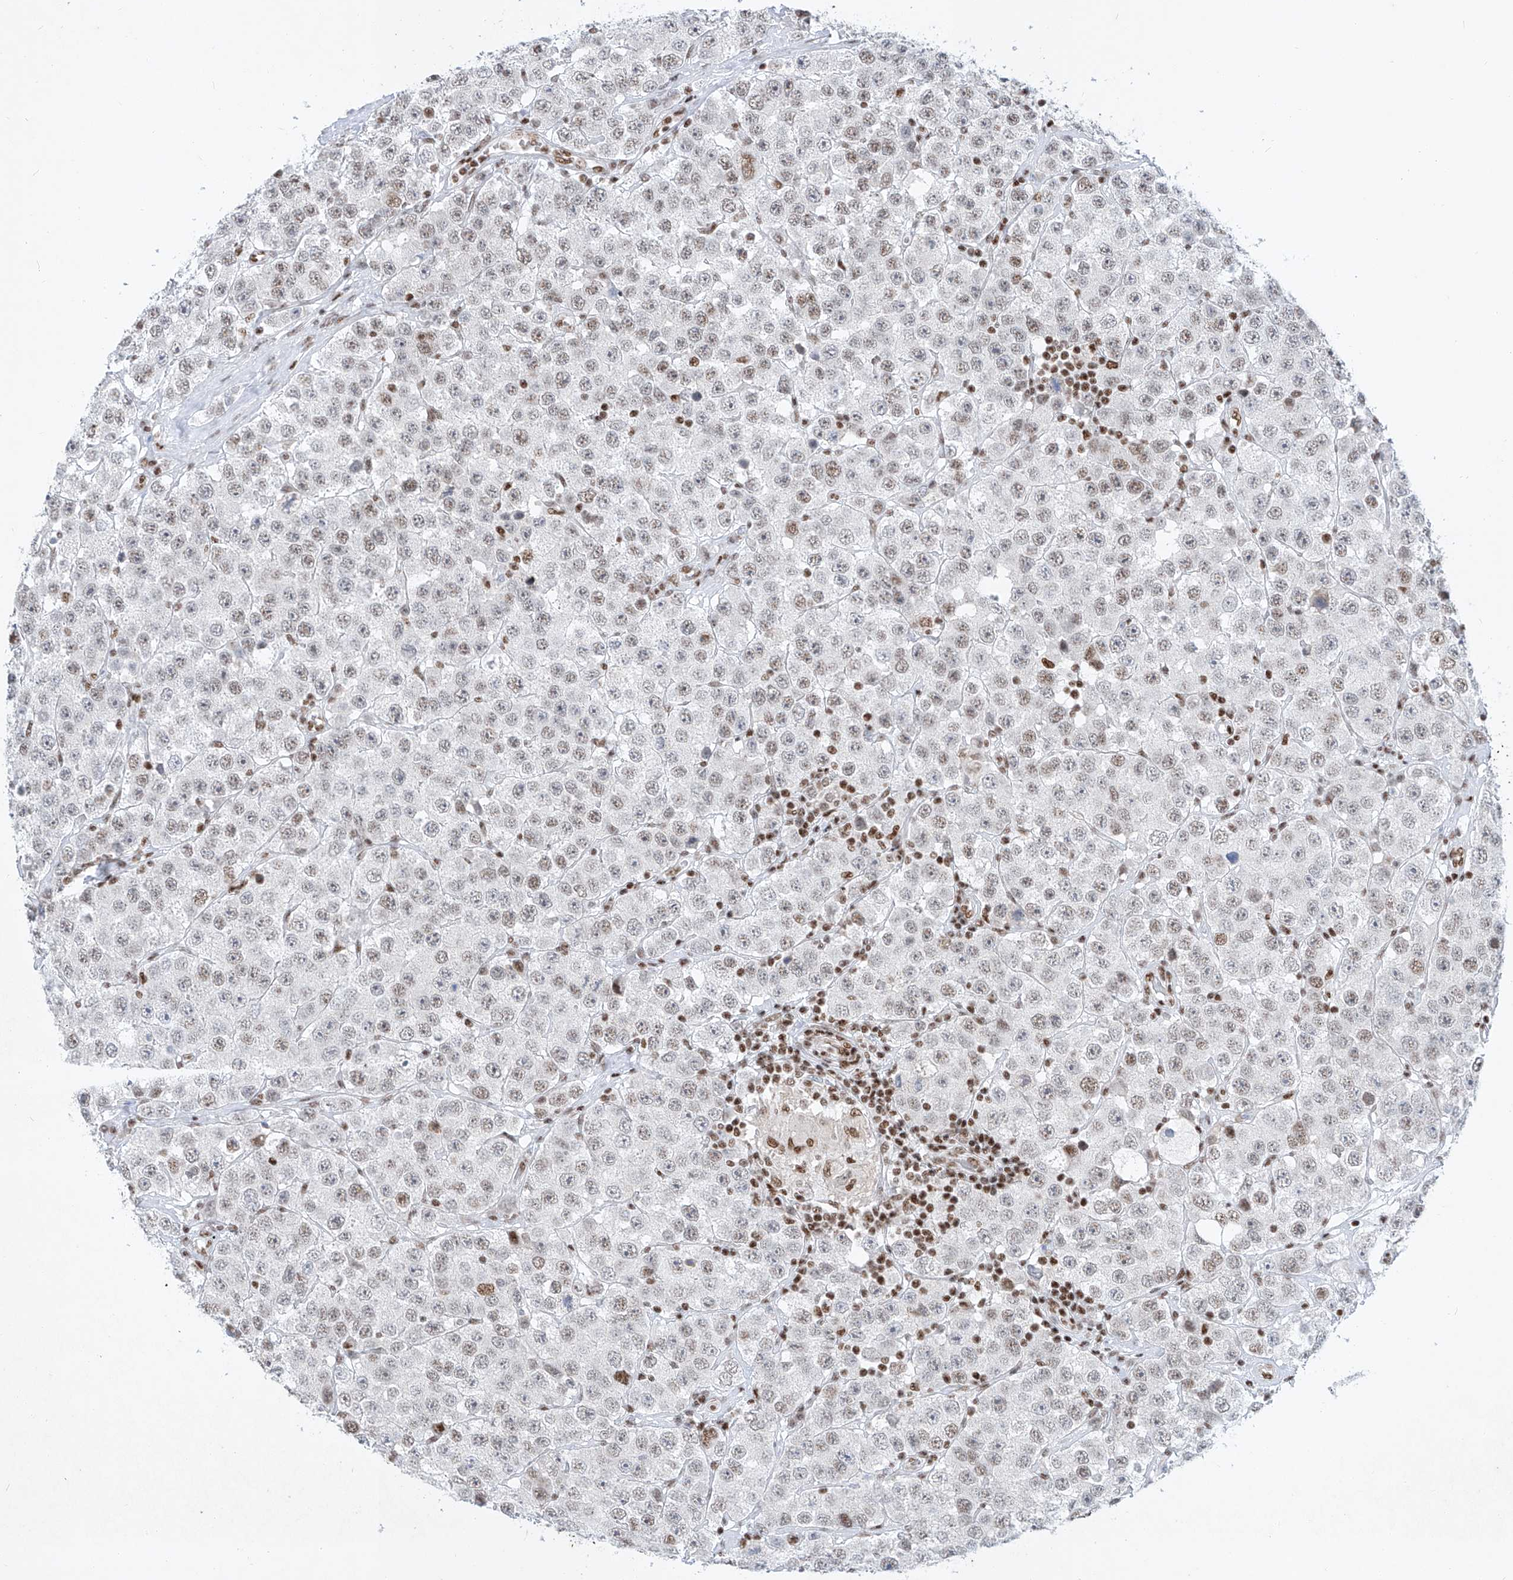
{"staining": {"intensity": "weak", "quantity": ">75%", "location": "nuclear"}, "tissue": "testis cancer", "cell_type": "Tumor cells", "image_type": "cancer", "snomed": [{"axis": "morphology", "description": "Seminoma, NOS"}, {"axis": "topography", "description": "Testis"}], "caption": "High-power microscopy captured an immunohistochemistry (IHC) histopathology image of seminoma (testis), revealing weak nuclear staining in about >75% of tumor cells.", "gene": "TAF4", "patient": {"sex": "male", "age": 28}}